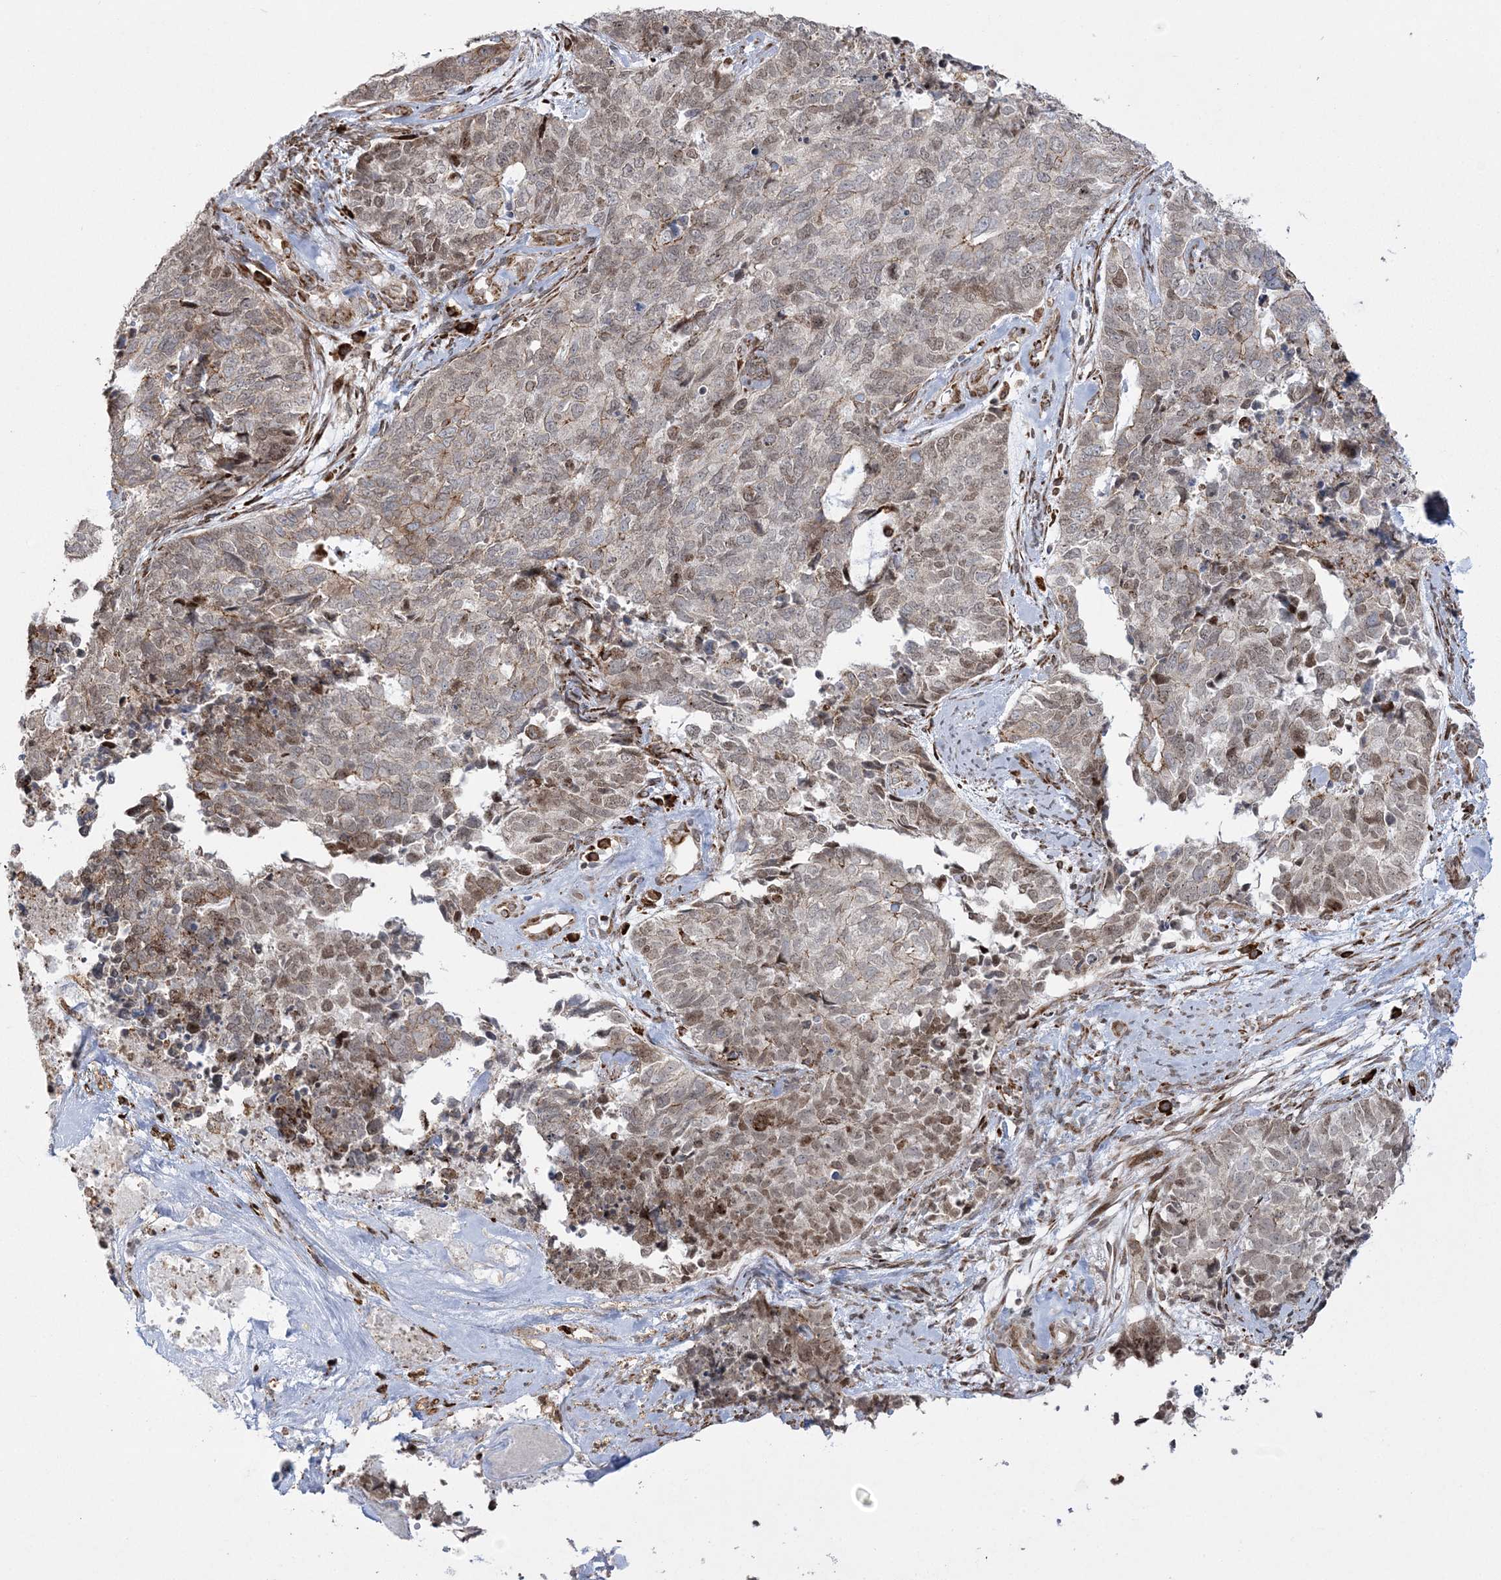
{"staining": {"intensity": "weak", "quantity": "25%-75%", "location": "nuclear"}, "tissue": "cervical cancer", "cell_type": "Tumor cells", "image_type": "cancer", "snomed": [{"axis": "morphology", "description": "Squamous cell carcinoma, NOS"}, {"axis": "topography", "description": "Cervix"}], "caption": "Cervical cancer stained for a protein (brown) exhibits weak nuclear positive staining in about 25%-75% of tumor cells.", "gene": "EFCAB12", "patient": {"sex": "female", "age": 63}}